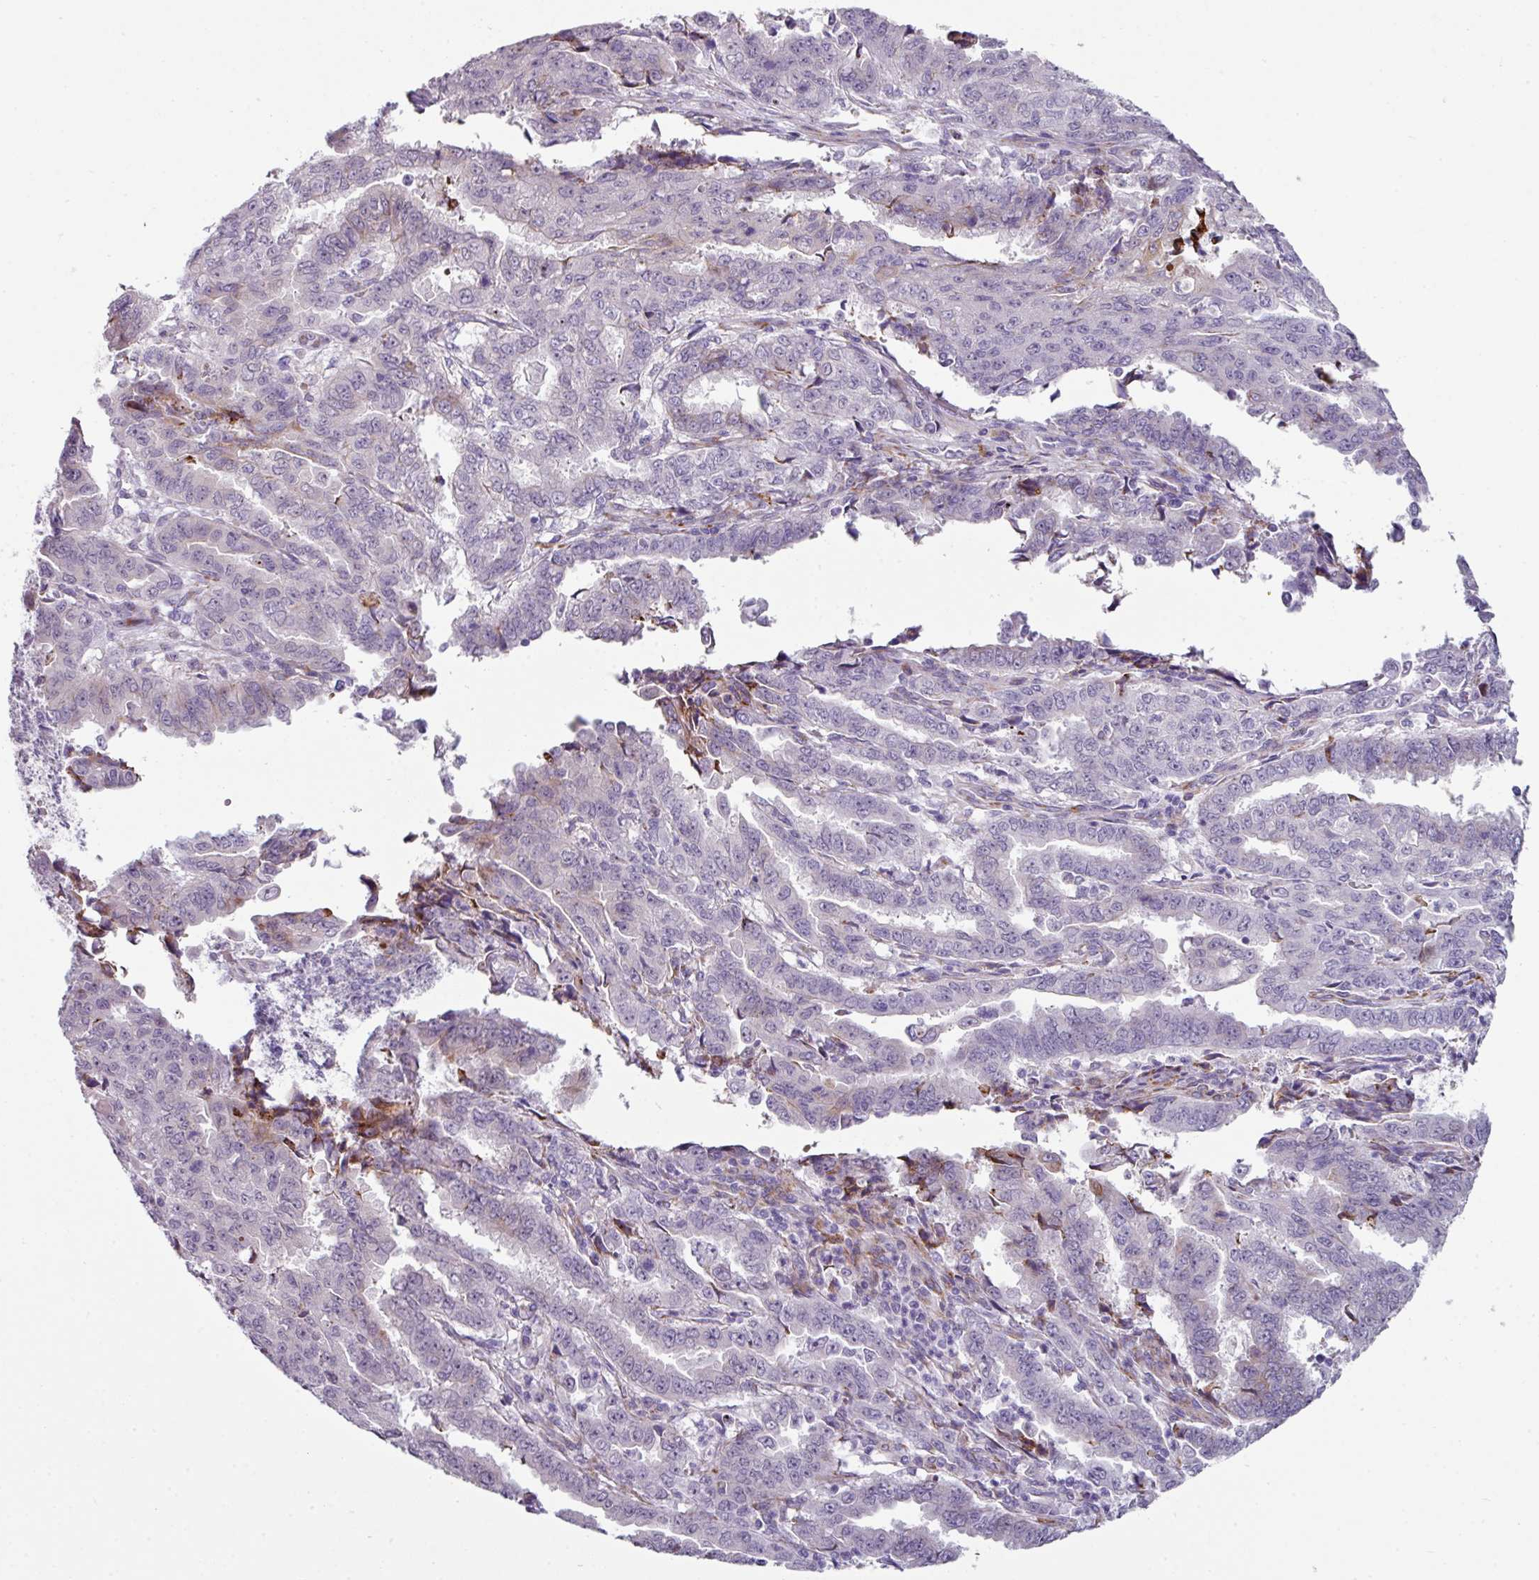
{"staining": {"intensity": "negative", "quantity": "none", "location": "none"}, "tissue": "endometrial cancer", "cell_type": "Tumor cells", "image_type": "cancer", "snomed": [{"axis": "morphology", "description": "Adenocarcinoma, NOS"}, {"axis": "topography", "description": "Endometrium"}], "caption": "IHC of human adenocarcinoma (endometrial) reveals no positivity in tumor cells. (Brightfield microscopy of DAB IHC at high magnification).", "gene": "BMS1", "patient": {"sex": "female", "age": 50}}